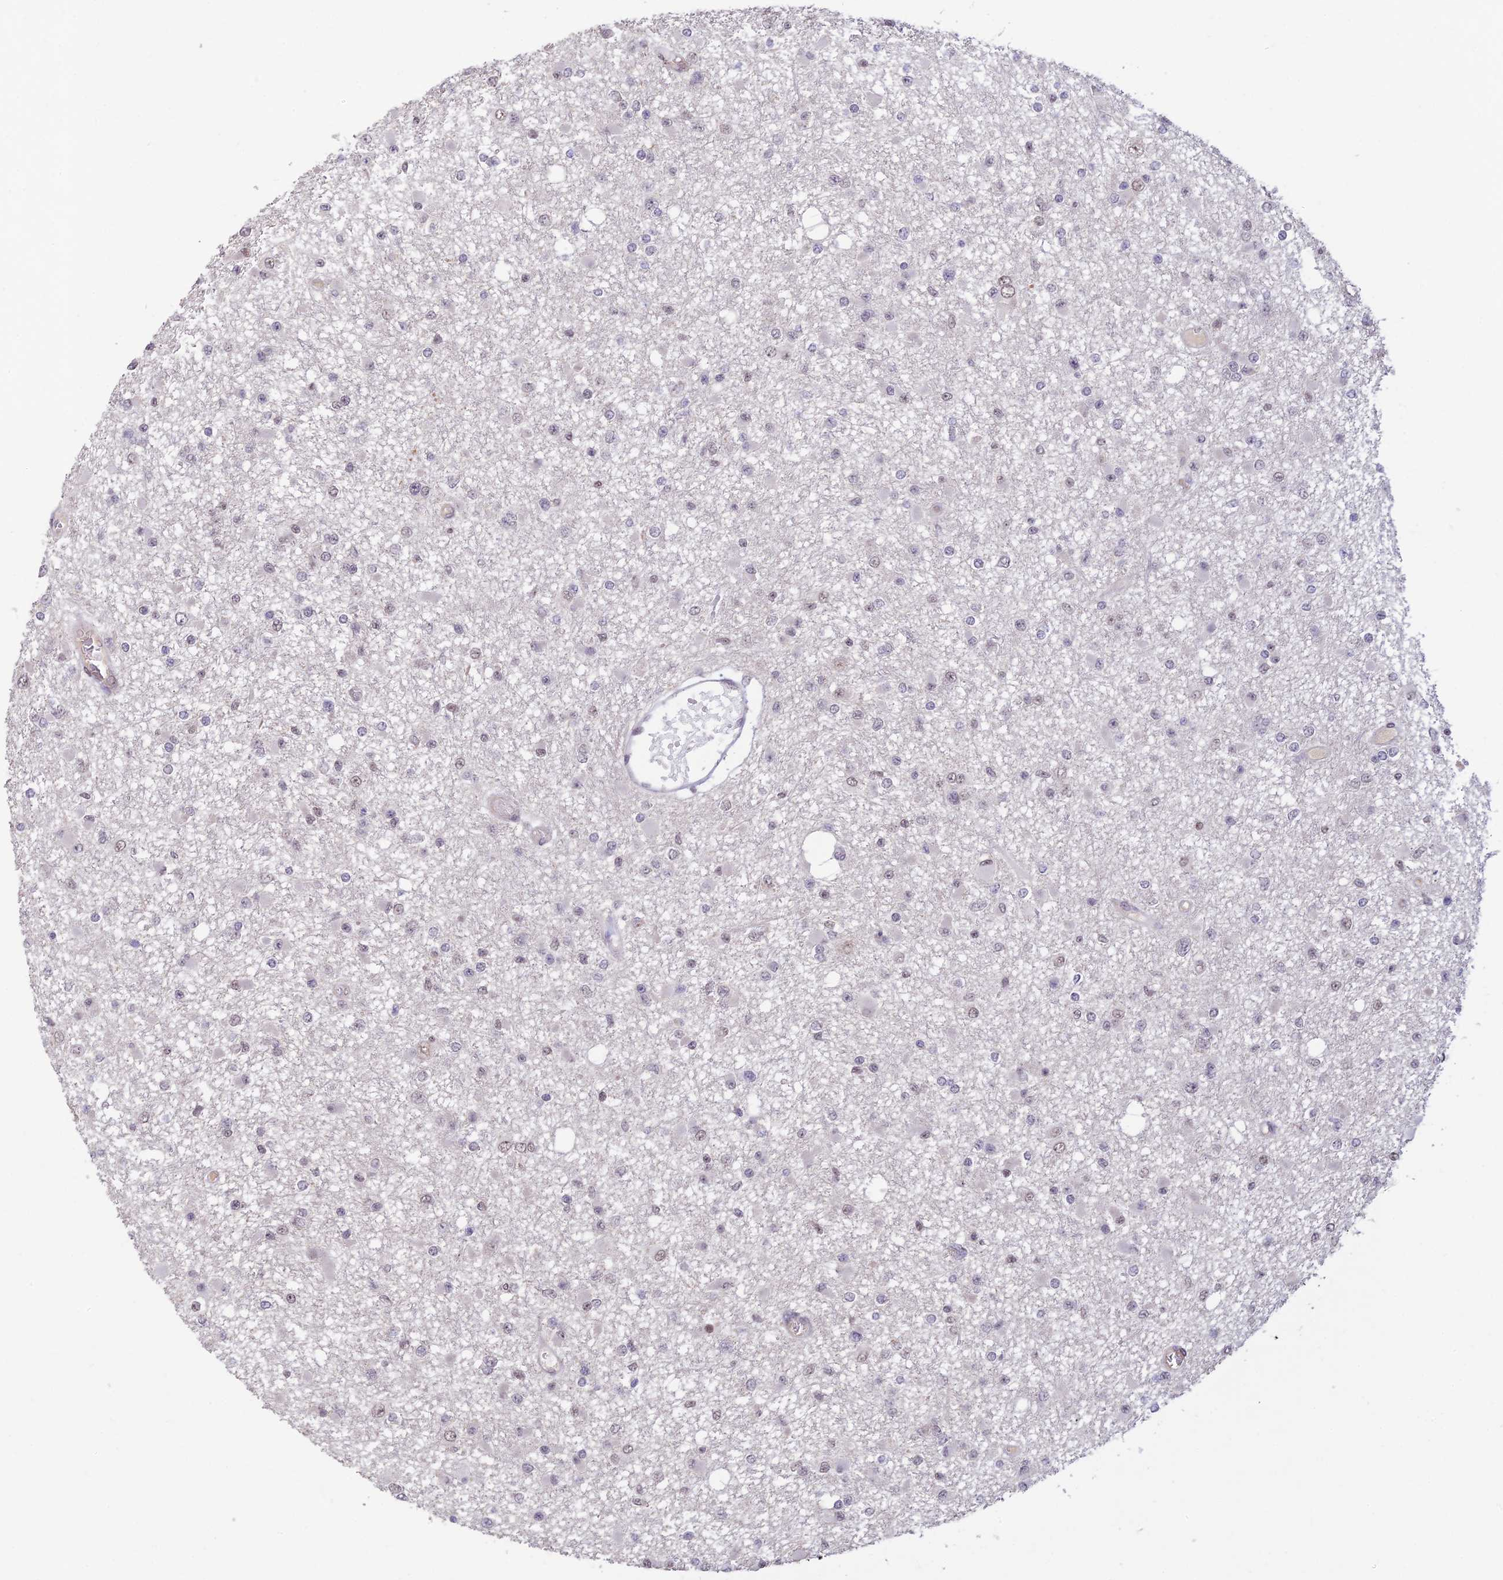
{"staining": {"intensity": "negative", "quantity": "none", "location": "none"}, "tissue": "glioma", "cell_type": "Tumor cells", "image_type": "cancer", "snomed": [{"axis": "morphology", "description": "Glioma, malignant, Low grade"}, {"axis": "topography", "description": "Brain"}], "caption": "The image reveals no staining of tumor cells in glioma.", "gene": "POLR1G", "patient": {"sex": "female", "age": 22}}